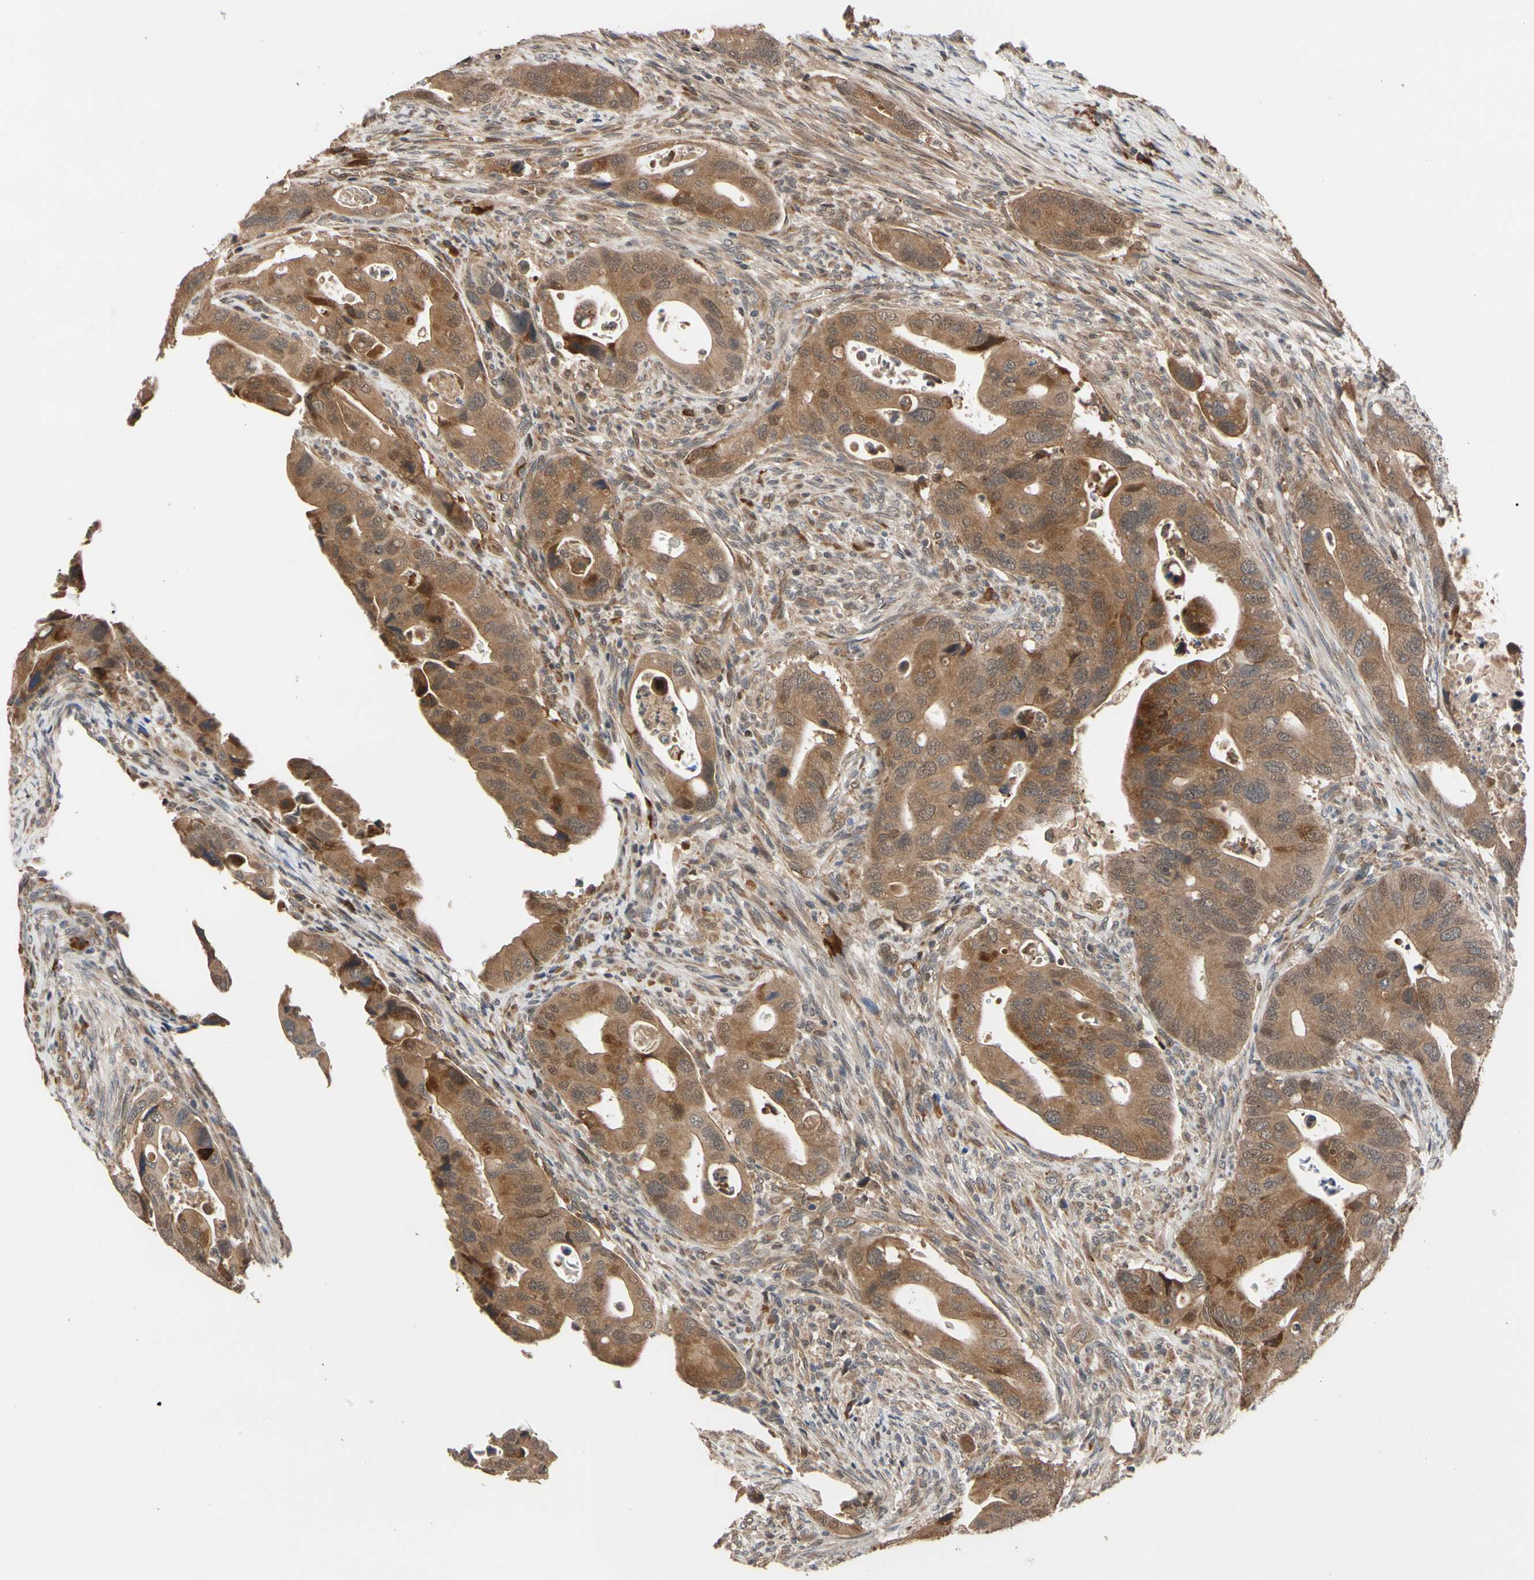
{"staining": {"intensity": "moderate", "quantity": ">75%", "location": "cytoplasmic/membranous"}, "tissue": "colorectal cancer", "cell_type": "Tumor cells", "image_type": "cancer", "snomed": [{"axis": "morphology", "description": "Adenocarcinoma, NOS"}, {"axis": "topography", "description": "Rectum"}], "caption": "Adenocarcinoma (colorectal) stained with a protein marker demonstrates moderate staining in tumor cells.", "gene": "CYTIP", "patient": {"sex": "female", "age": 57}}